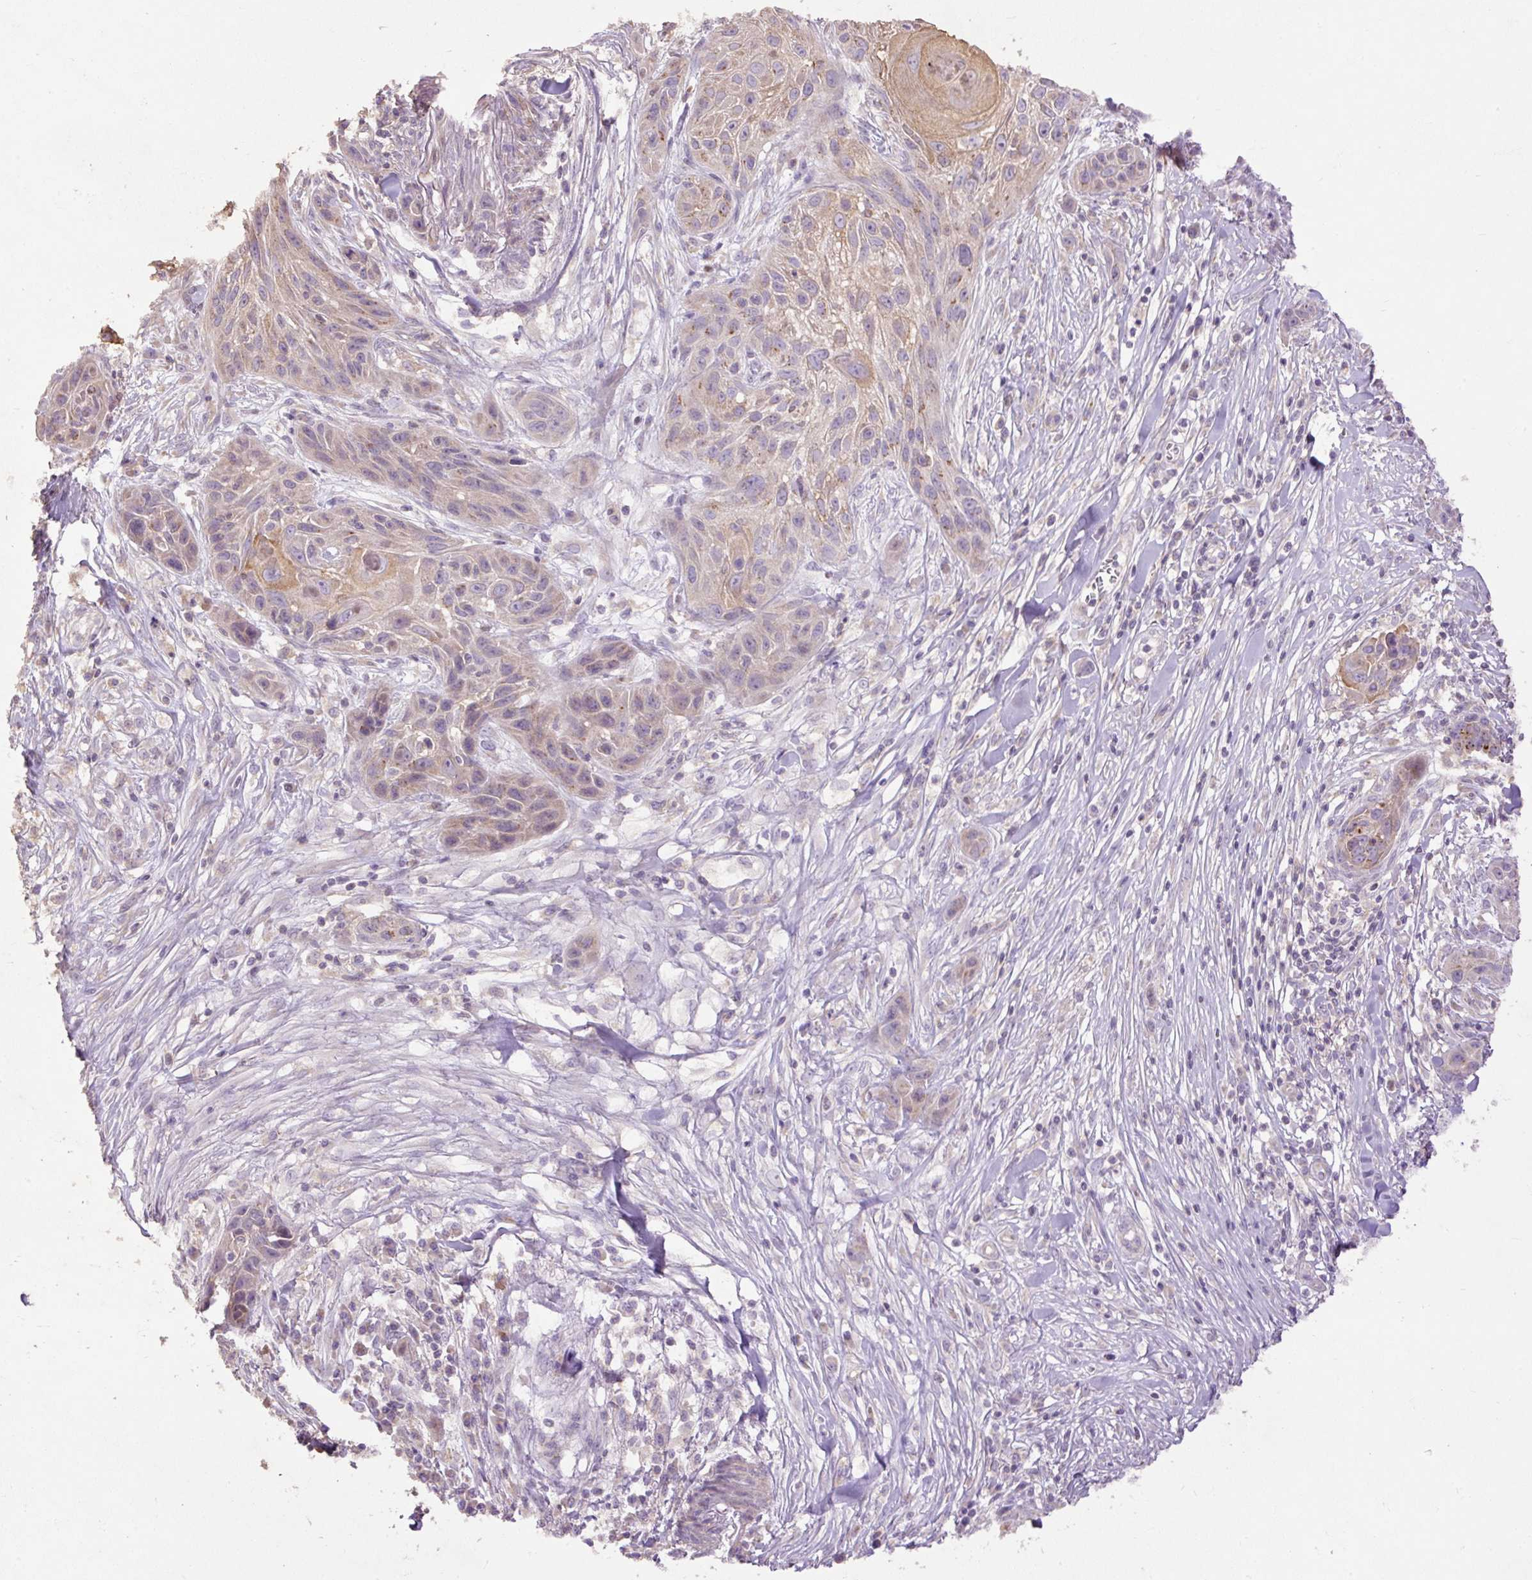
{"staining": {"intensity": "moderate", "quantity": "<25%", "location": "cytoplasmic/membranous"}, "tissue": "skin cancer", "cell_type": "Tumor cells", "image_type": "cancer", "snomed": [{"axis": "morphology", "description": "Squamous cell carcinoma, NOS"}, {"axis": "topography", "description": "Skin"}, {"axis": "topography", "description": "Vulva"}], "caption": "Immunohistochemical staining of human skin cancer reveals moderate cytoplasmic/membranous protein staining in about <25% of tumor cells.", "gene": "ABR", "patient": {"sex": "female", "age": 83}}